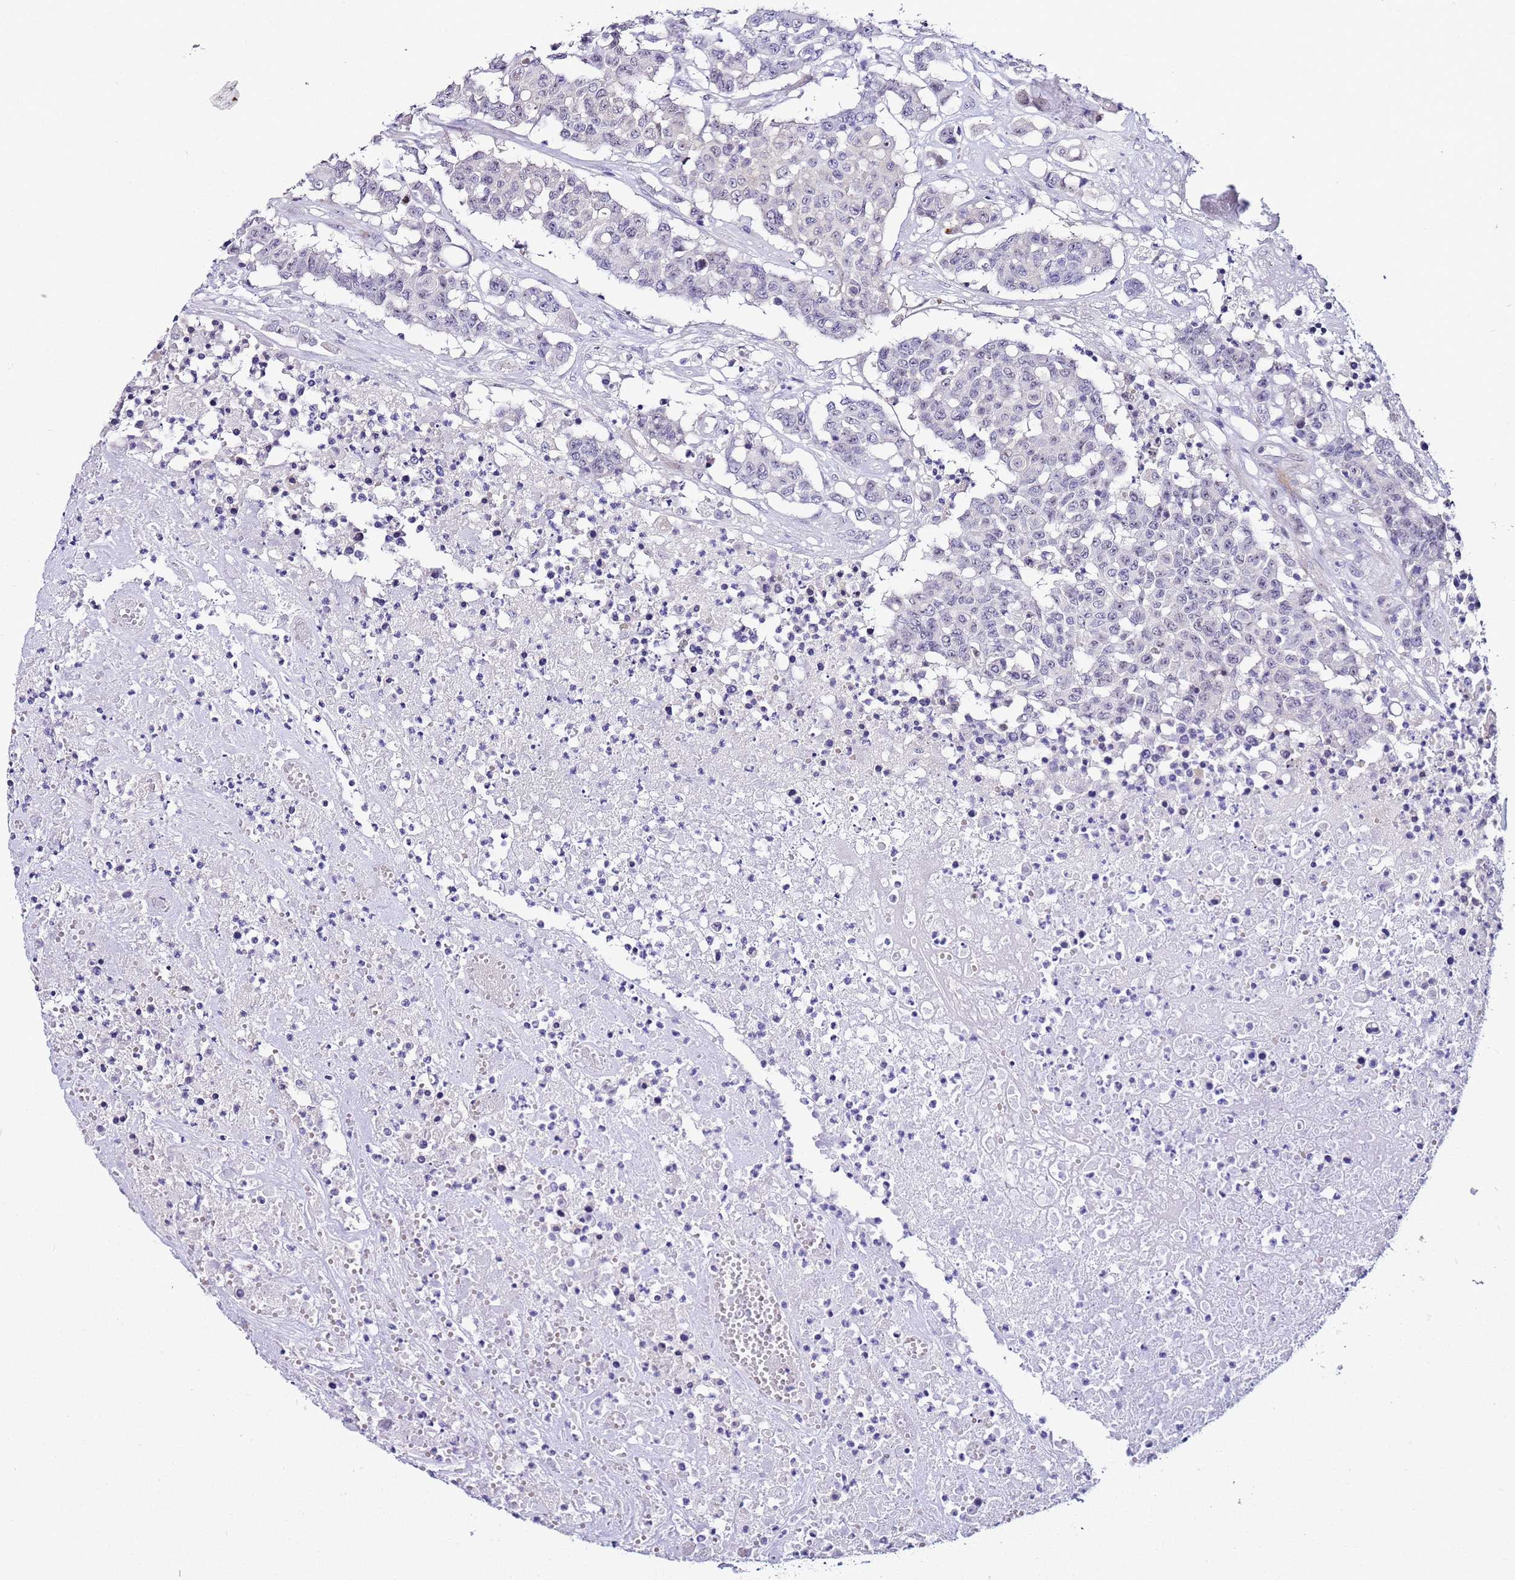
{"staining": {"intensity": "negative", "quantity": "none", "location": "none"}, "tissue": "colorectal cancer", "cell_type": "Tumor cells", "image_type": "cancer", "snomed": [{"axis": "morphology", "description": "Adenocarcinoma, NOS"}, {"axis": "topography", "description": "Colon"}], "caption": "This histopathology image is of colorectal adenocarcinoma stained with IHC to label a protein in brown with the nuclei are counter-stained blue. There is no positivity in tumor cells. (Stains: DAB (3,3'-diaminobenzidine) IHC with hematoxylin counter stain, Microscopy: brightfield microscopy at high magnification).", "gene": "HGD", "patient": {"sex": "male", "age": 51}}